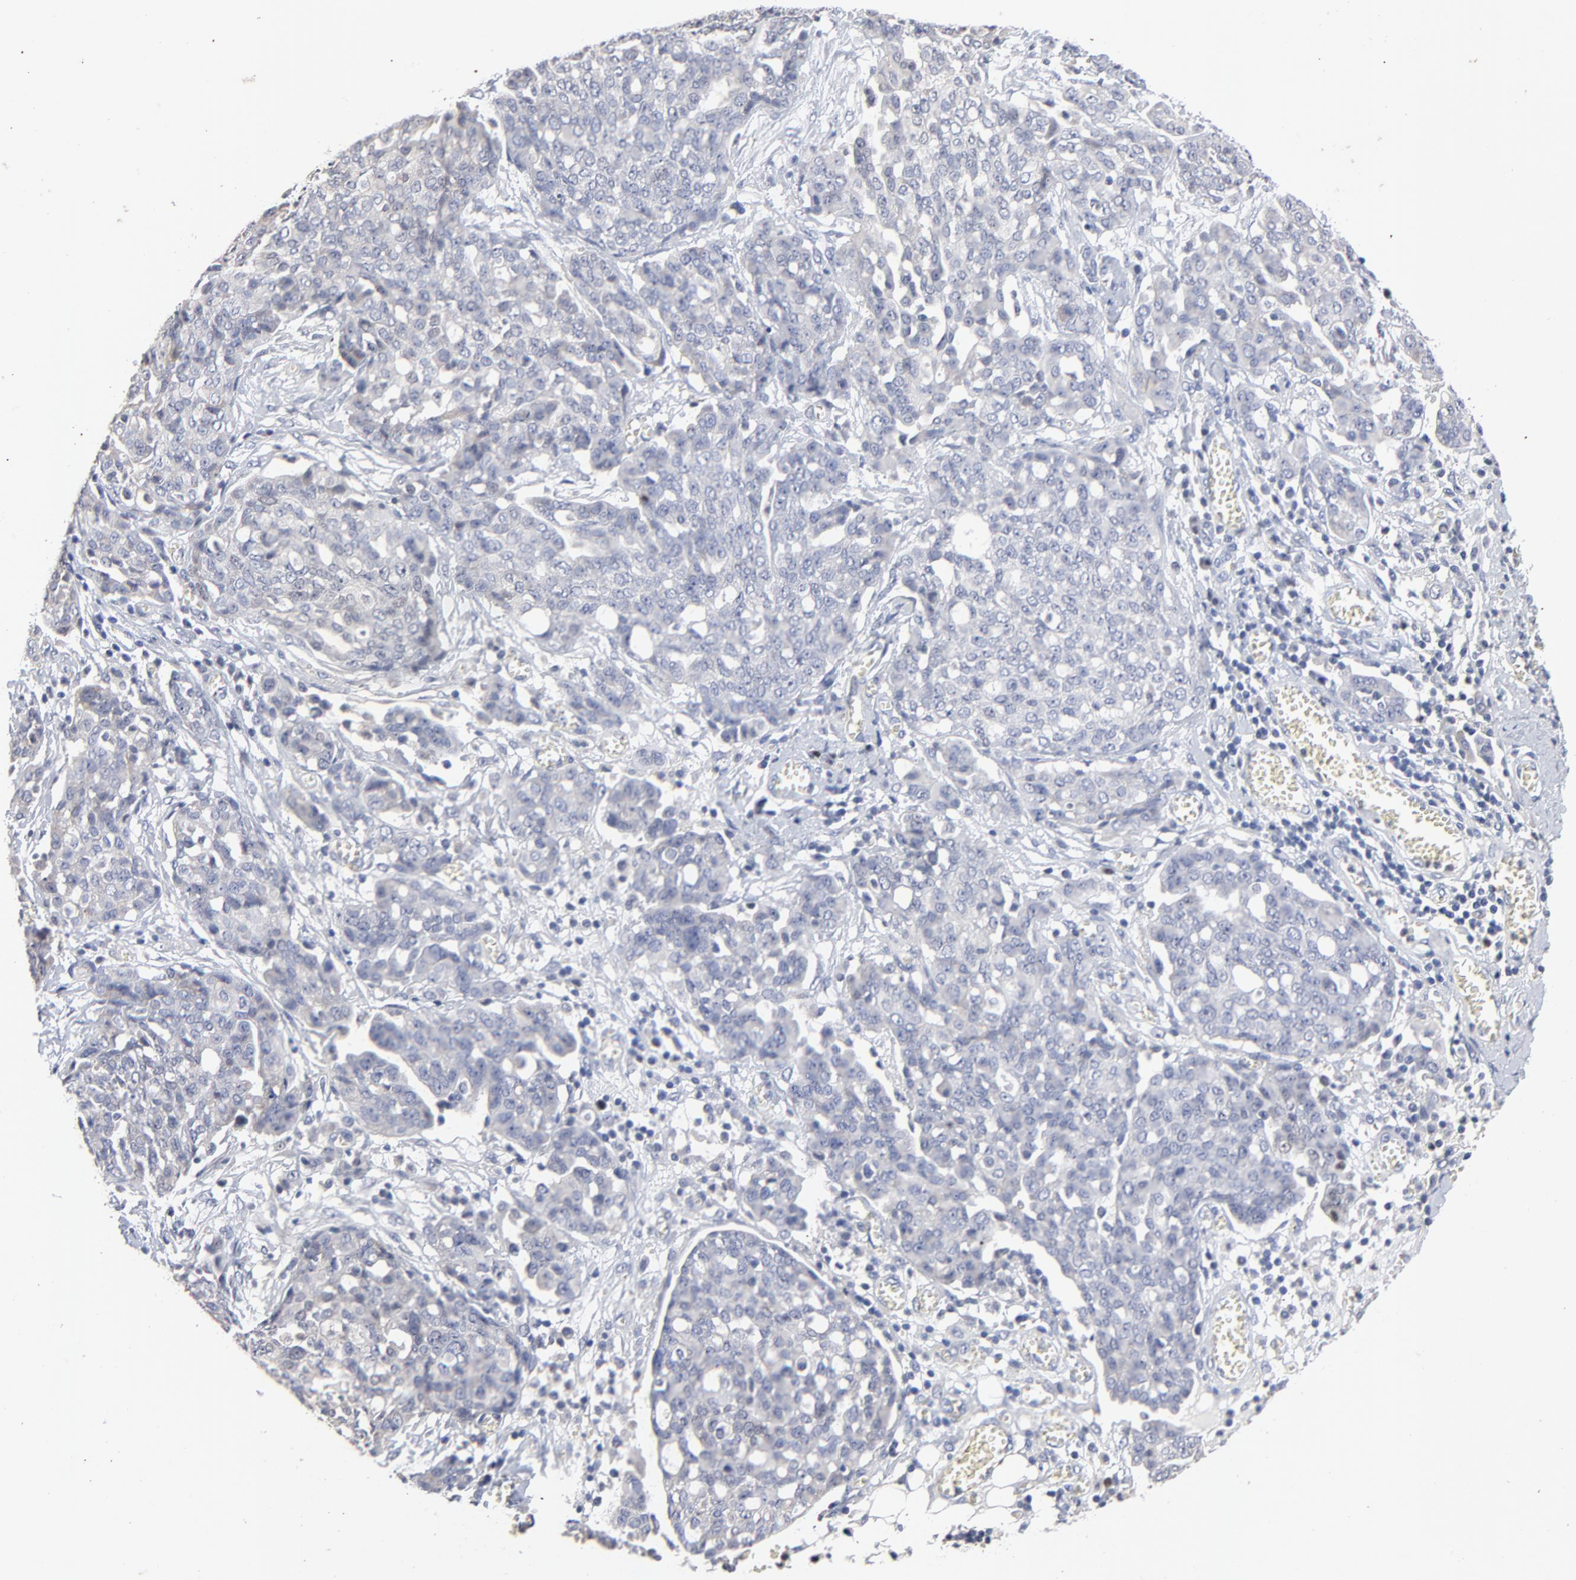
{"staining": {"intensity": "negative", "quantity": "none", "location": "none"}, "tissue": "ovarian cancer", "cell_type": "Tumor cells", "image_type": "cancer", "snomed": [{"axis": "morphology", "description": "Cystadenocarcinoma, serous, NOS"}, {"axis": "topography", "description": "Soft tissue"}, {"axis": "topography", "description": "Ovary"}], "caption": "DAB immunohistochemical staining of ovarian cancer exhibits no significant staining in tumor cells.", "gene": "AADAC", "patient": {"sex": "female", "age": 57}}